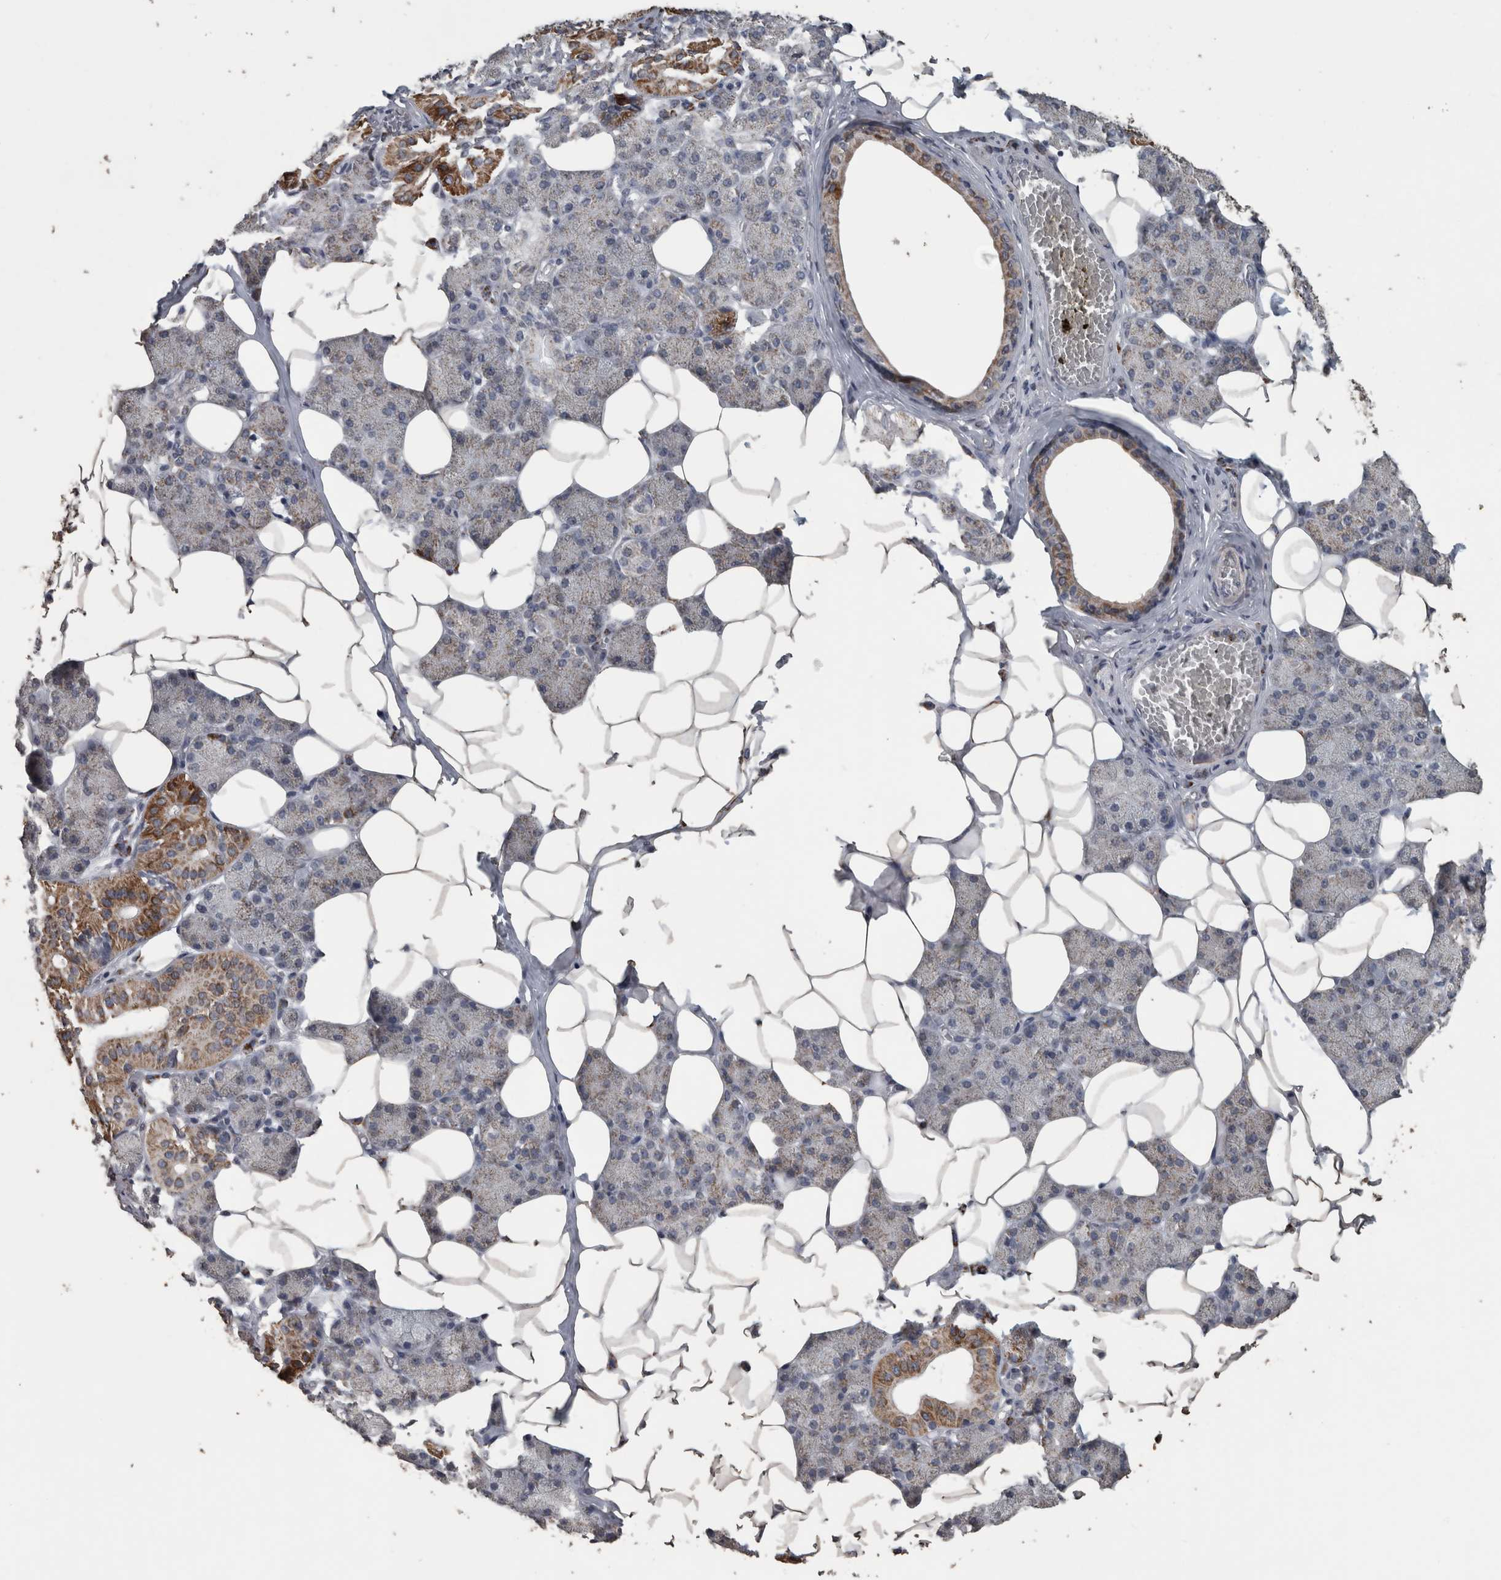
{"staining": {"intensity": "strong", "quantity": "<25%", "location": "cytoplasmic/membranous"}, "tissue": "salivary gland", "cell_type": "Glandular cells", "image_type": "normal", "snomed": [{"axis": "morphology", "description": "Normal tissue, NOS"}, {"axis": "topography", "description": "Salivary gland"}], "caption": "The histopathology image exhibits staining of unremarkable salivary gland, revealing strong cytoplasmic/membranous protein positivity (brown color) within glandular cells. The protein is stained brown, and the nuclei are stained in blue (DAB IHC with brightfield microscopy, high magnification).", "gene": "ACADM", "patient": {"sex": "female", "age": 33}}